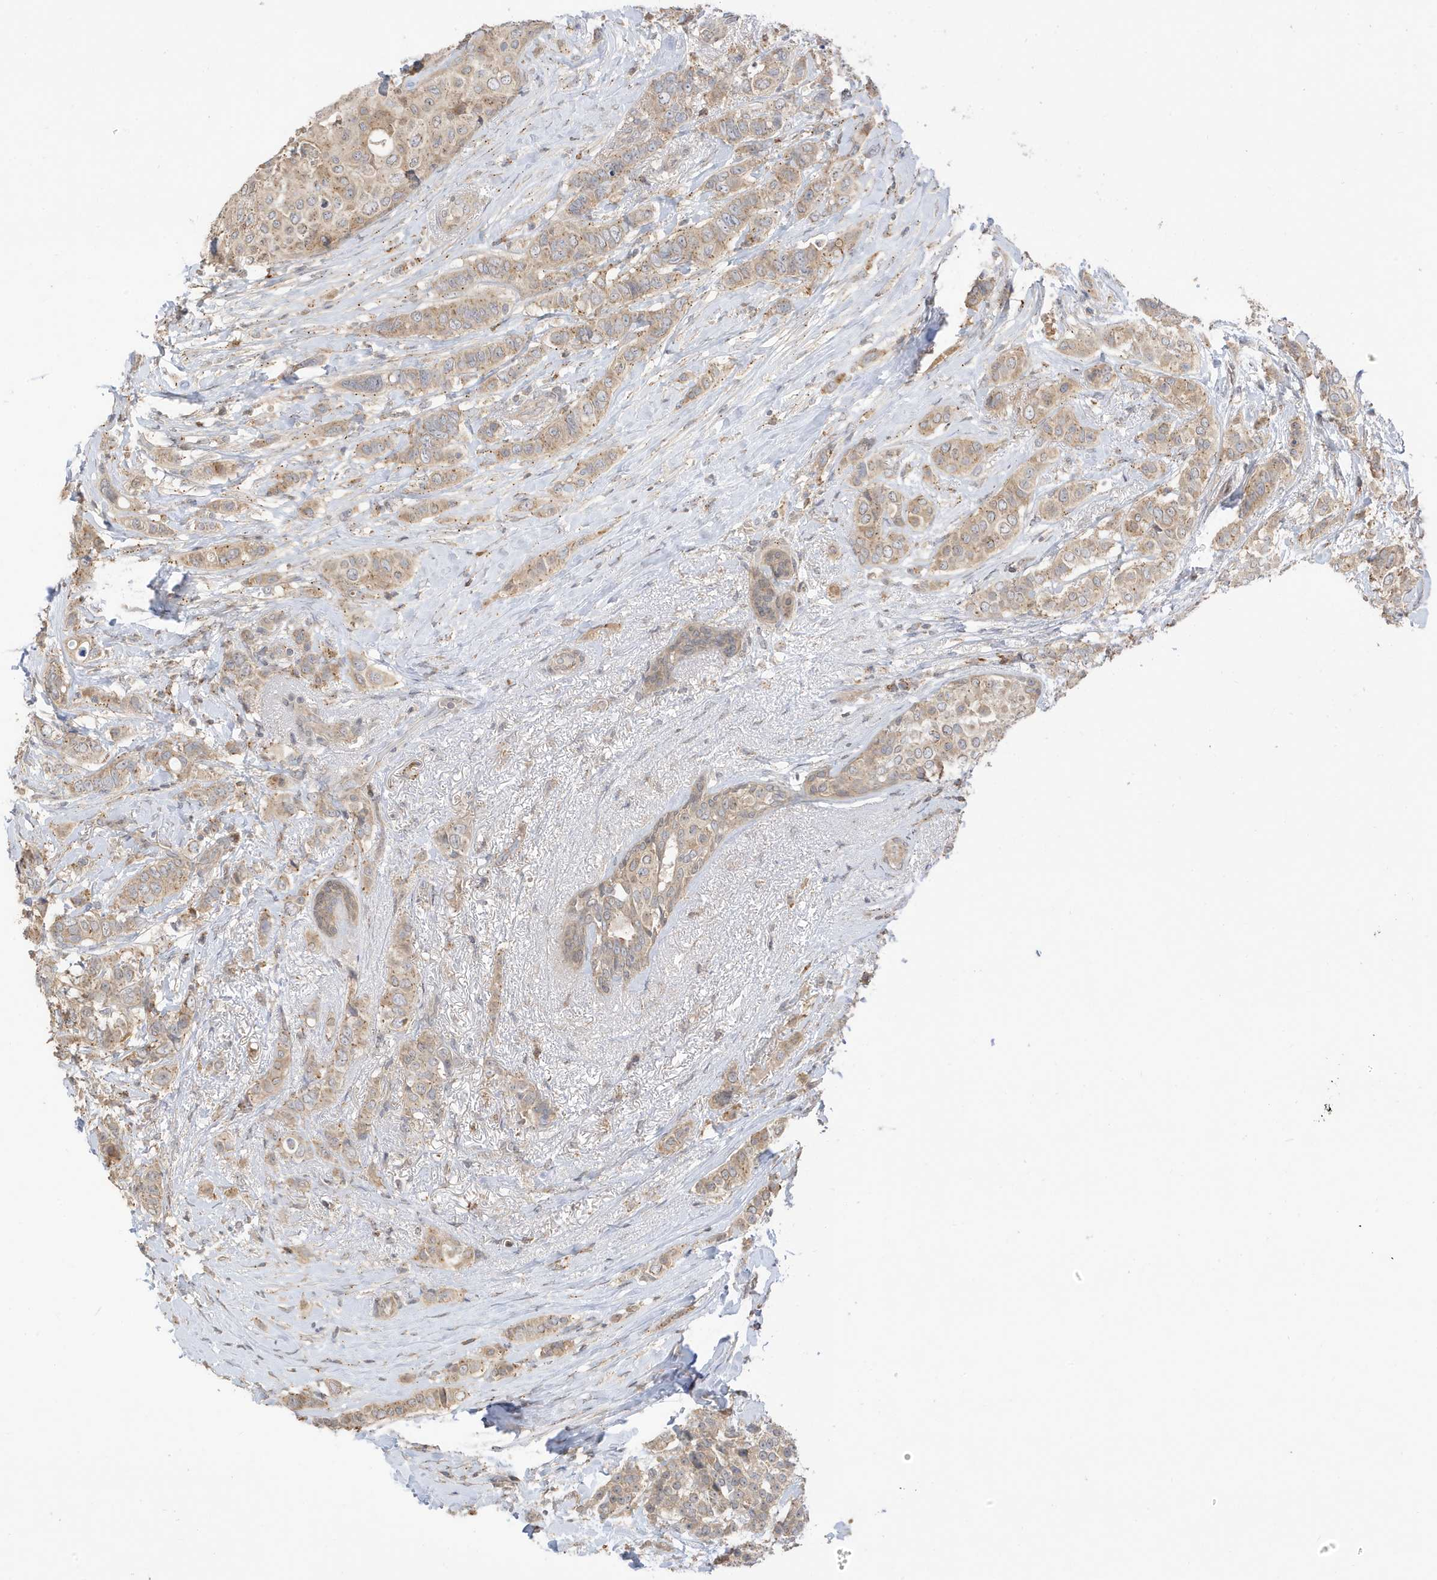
{"staining": {"intensity": "moderate", "quantity": ">75%", "location": "cytoplasmic/membranous"}, "tissue": "breast cancer", "cell_type": "Tumor cells", "image_type": "cancer", "snomed": [{"axis": "morphology", "description": "Lobular carcinoma"}, {"axis": "topography", "description": "Breast"}], "caption": "This micrograph displays immunohistochemistry (IHC) staining of lobular carcinoma (breast), with medium moderate cytoplasmic/membranous expression in approximately >75% of tumor cells.", "gene": "TAB3", "patient": {"sex": "female", "age": 51}}